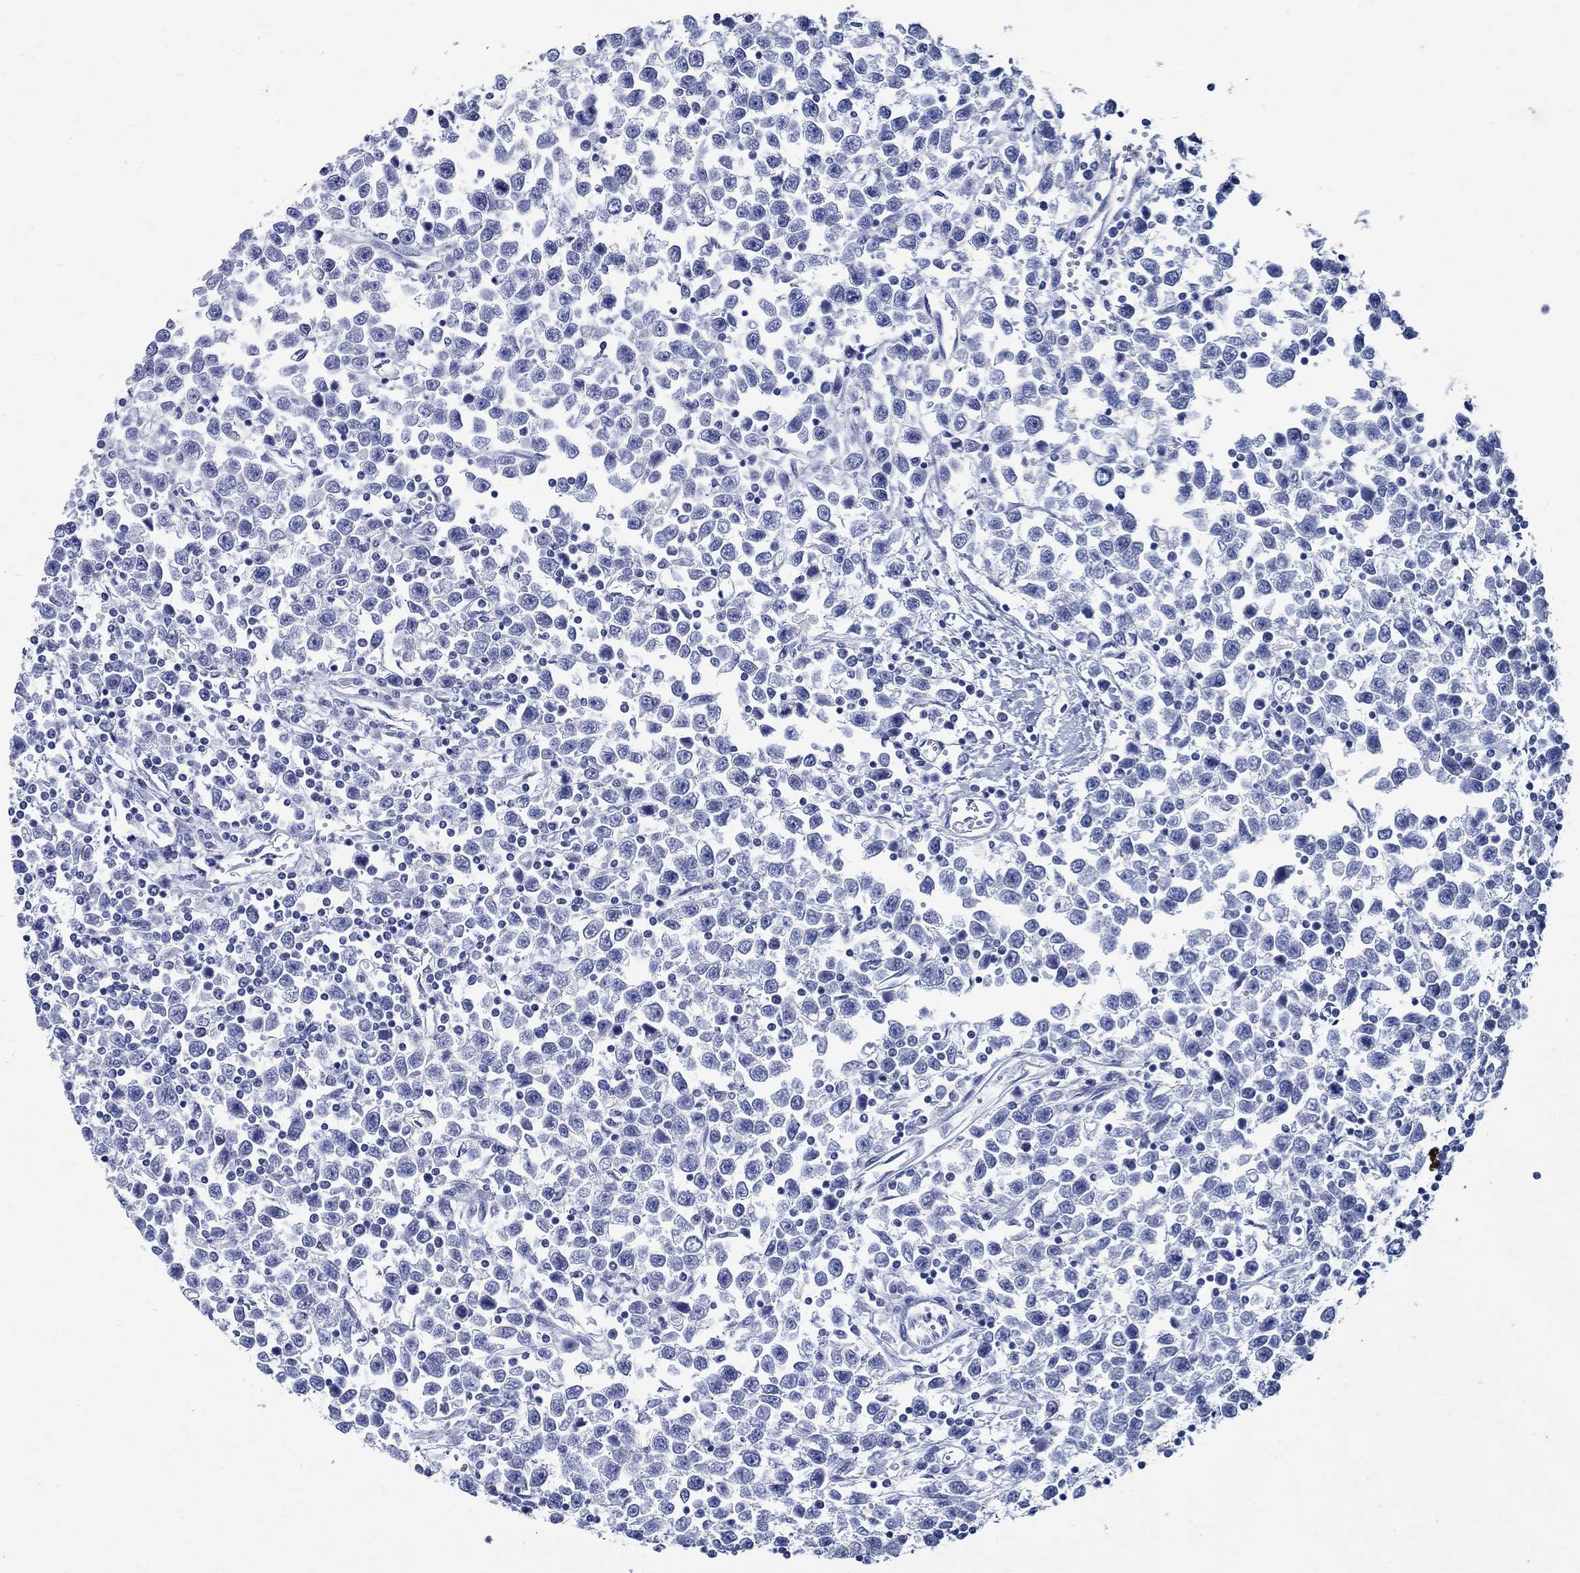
{"staining": {"intensity": "negative", "quantity": "none", "location": "none"}, "tissue": "testis cancer", "cell_type": "Tumor cells", "image_type": "cancer", "snomed": [{"axis": "morphology", "description": "Seminoma, NOS"}, {"axis": "topography", "description": "Testis"}], "caption": "This photomicrograph is of seminoma (testis) stained with immunohistochemistry to label a protein in brown with the nuclei are counter-stained blue. There is no positivity in tumor cells.", "gene": "TSPAN16", "patient": {"sex": "male", "age": 34}}